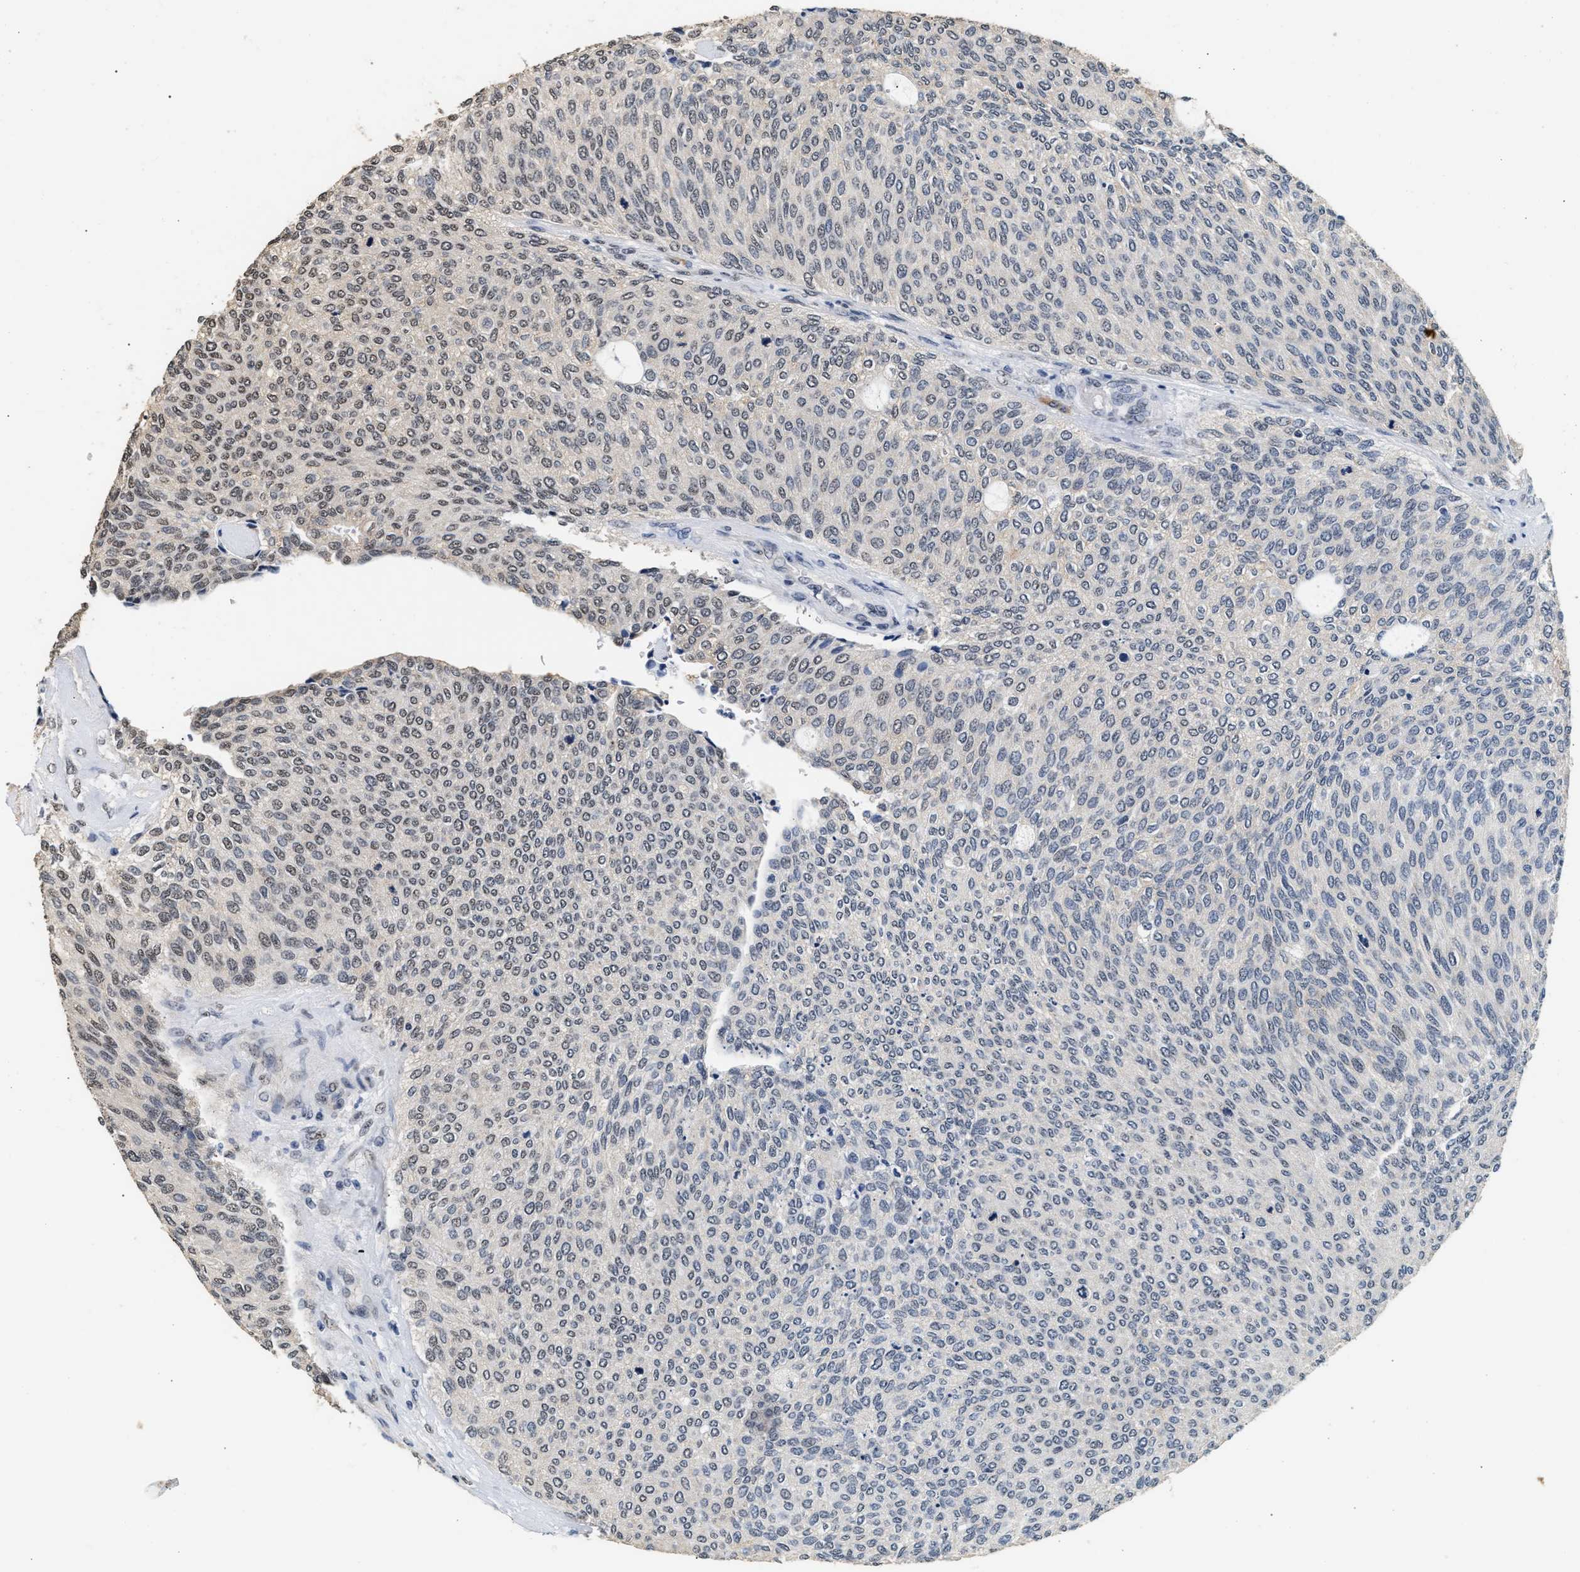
{"staining": {"intensity": "negative", "quantity": "none", "location": "none"}, "tissue": "urothelial cancer", "cell_type": "Tumor cells", "image_type": "cancer", "snomed": [{"axis": "morphology", "description": "Urothelial carcinoma, Low grade"}, {"axis": "topography", "description": "Urinary bladder"}], "caption": "Immunohistochemistry of low-grade urothelial carcinoma displays no positivity in tumor cells.", "gene": "THOC1", "patient": {"sex": "female", "age": 79}}